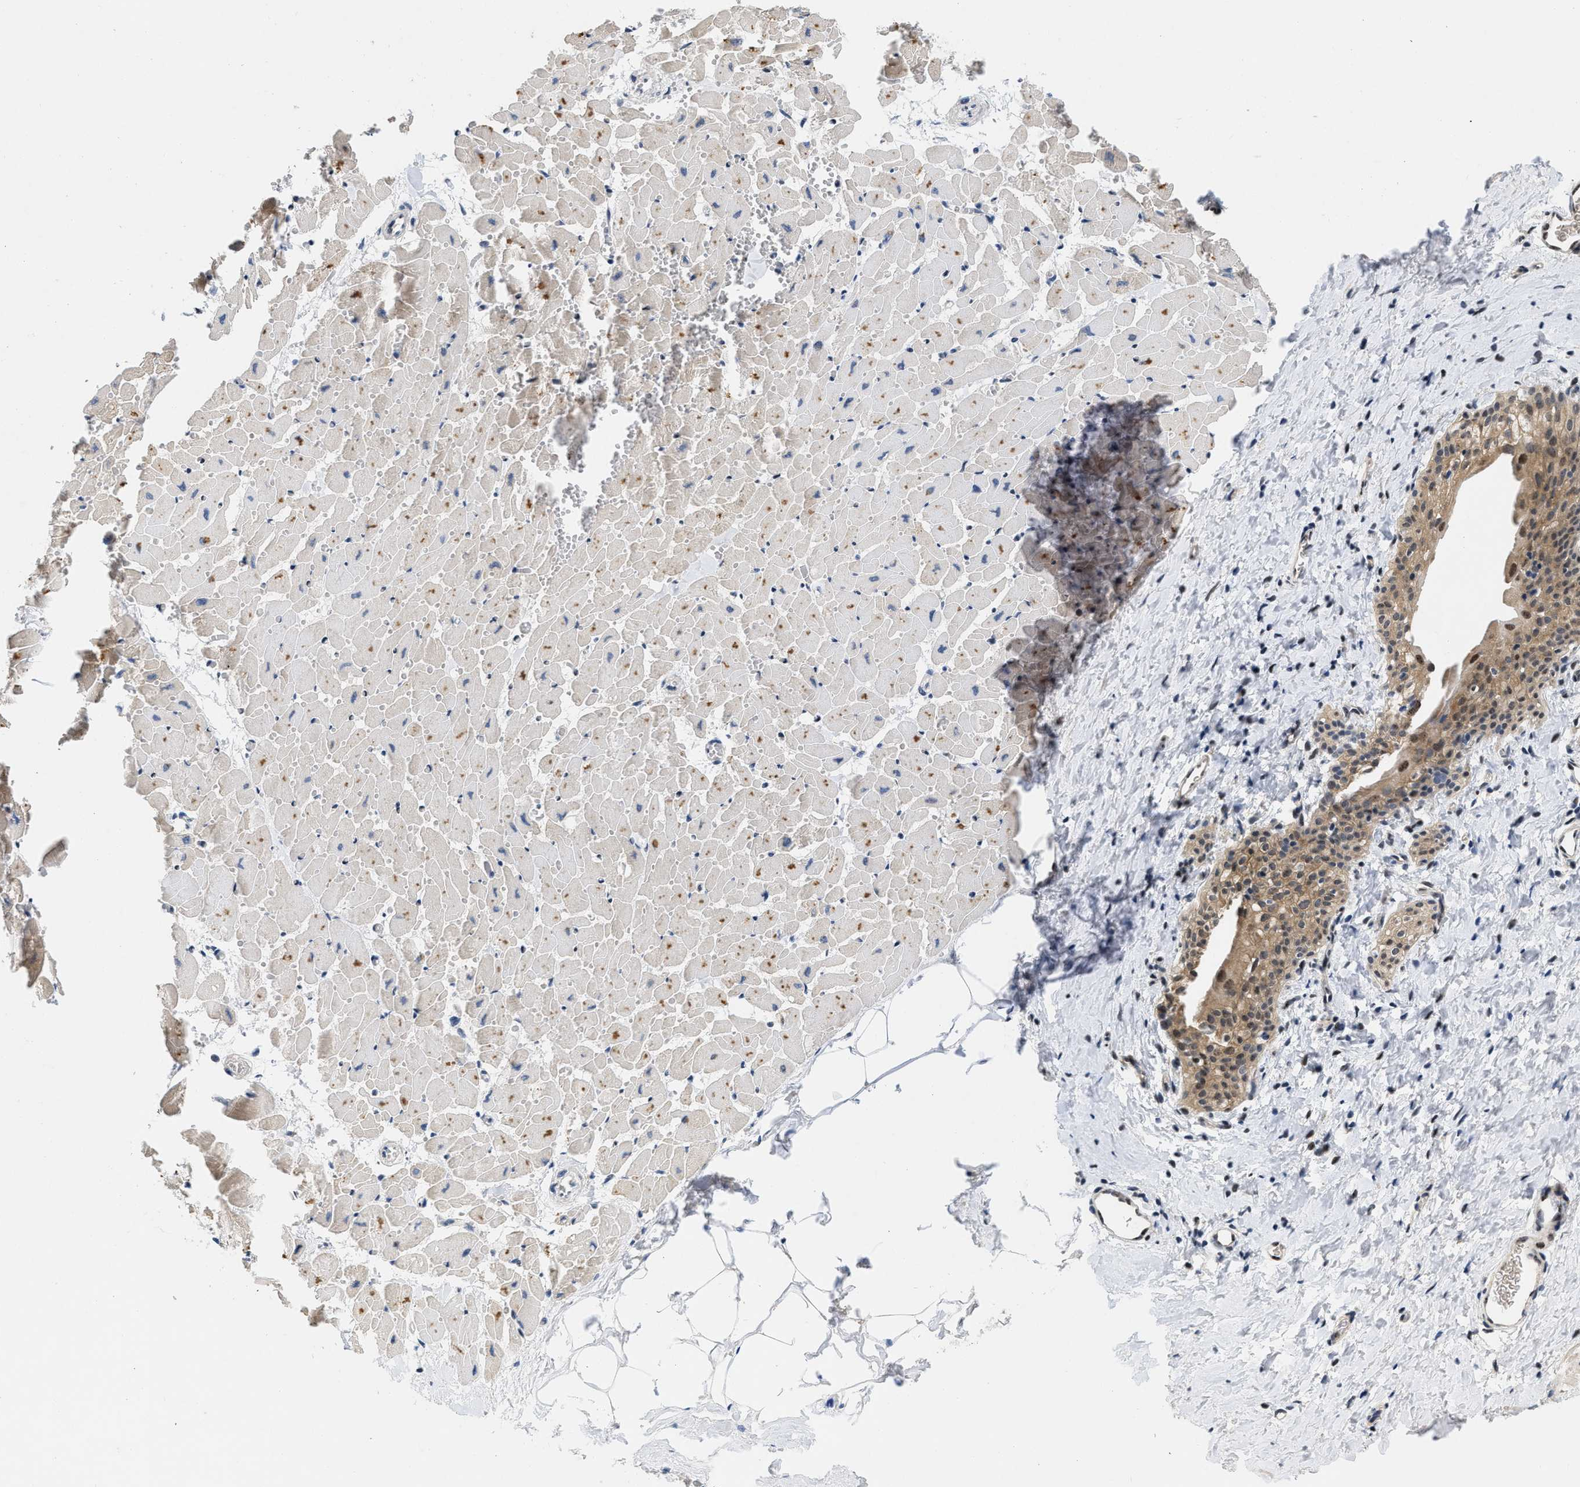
{"staining": {"intensity": "moderate", "quantity": "25%-75%", "location": "cytoplasmic/membranous"}, "tissue": "heart muscle", "cell_type": "Cardiomyocytes", "image_type": "normal", "snomed": [{"axis": "morphology", "description": "Normal tissue, NOS"}, {"axis": "topography", "description": "Heart"}], "caption": "The histopathology image displays immunohistochemical staining of normal heart muscle. There is moderate cytoplasmic/membranous expression is identified in approximately 25%-75% of cardiomyocytes. Nuclei are stained in blue.", "gene": "VIP", "patient": {"sex": "female", "age": 19}}